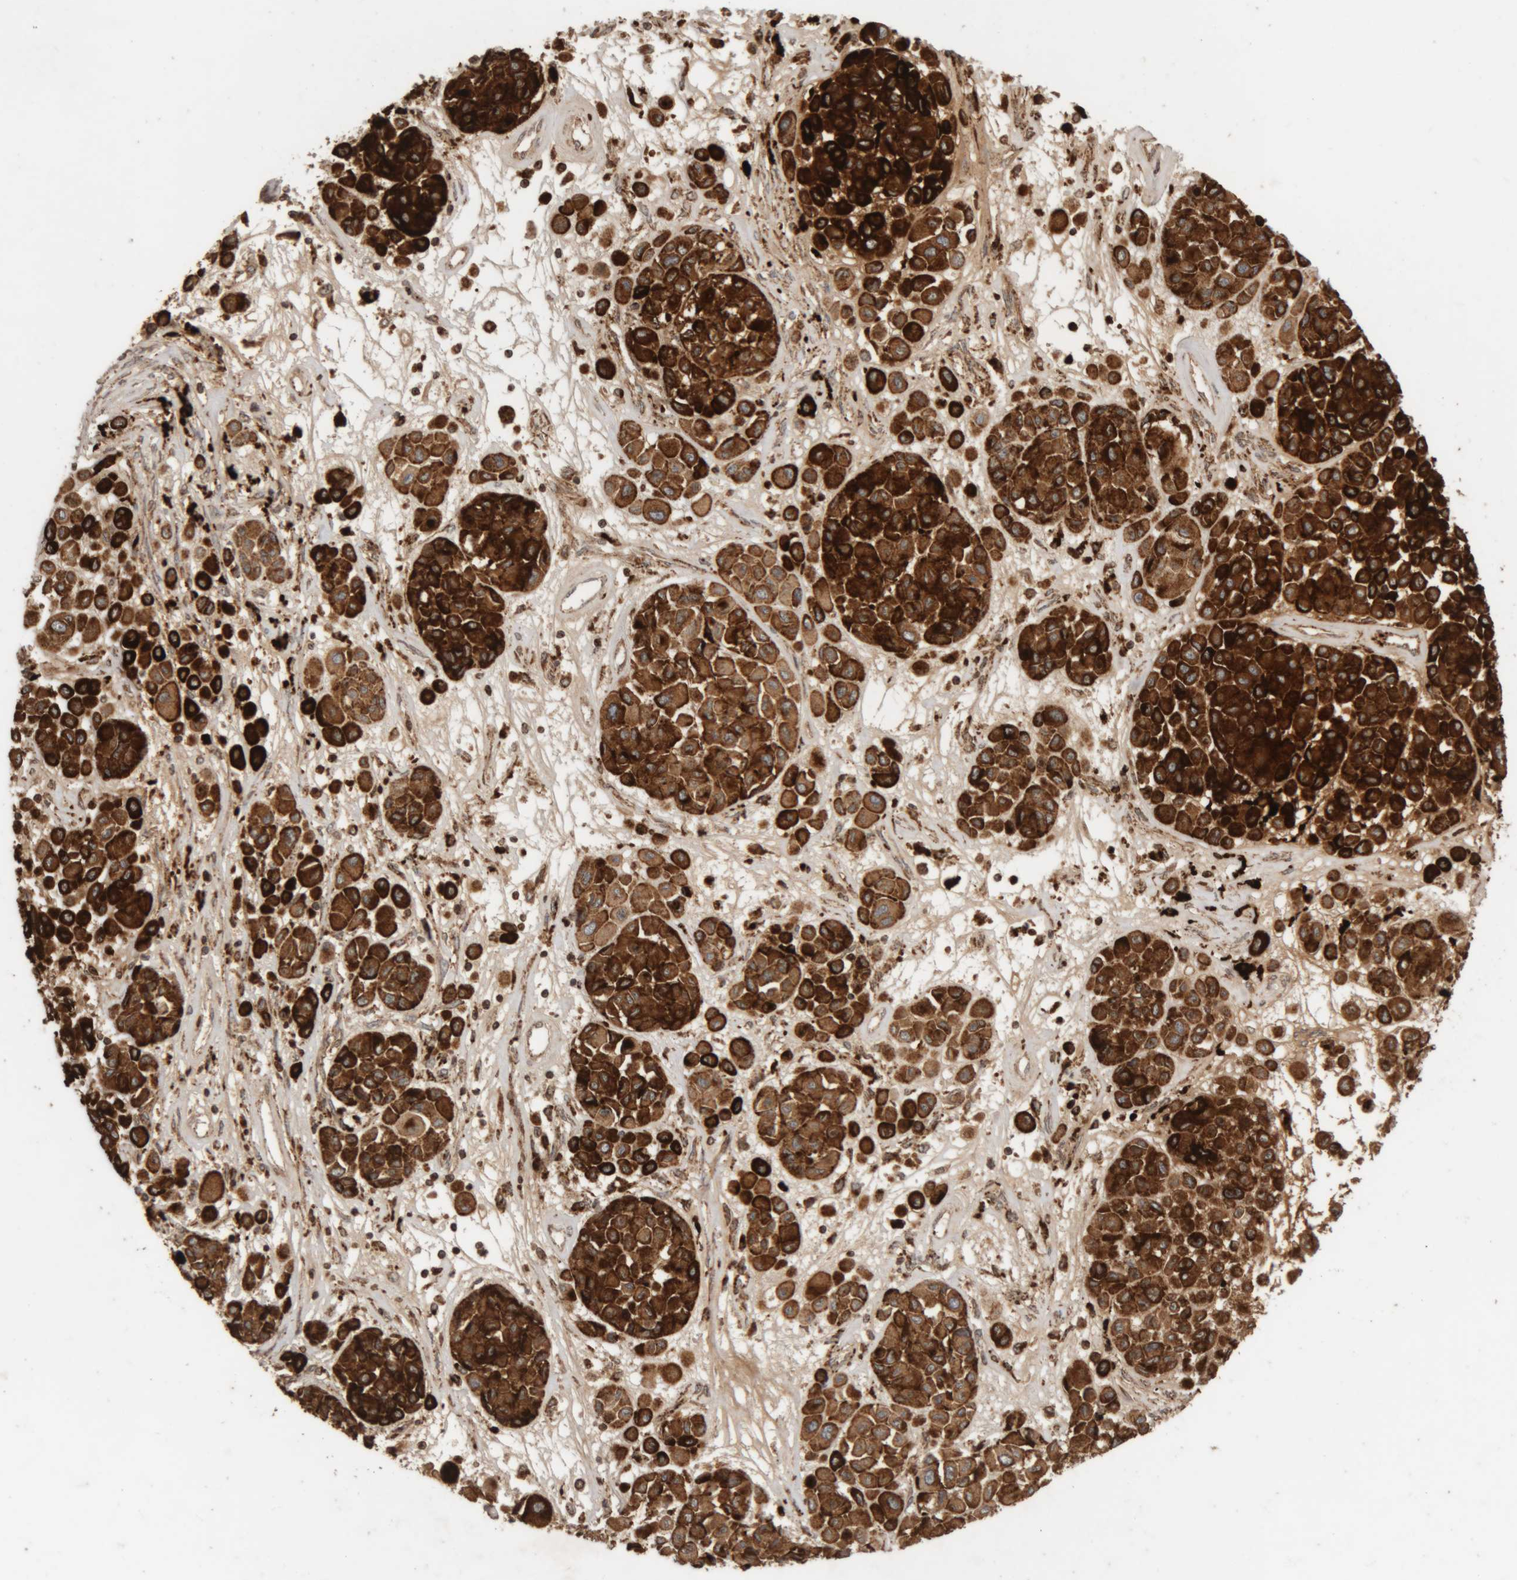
{"staining": {"intensity": "strong", "quantity": ">75%", "location": "cytoplasmic/membranous"}, "tissue": "melanoma", "cell_type": "Tumor cells", "image_type": "cancer", "snomed": [{"axis": "morphology", "description": "Malignant melanoma, Metastatic site"}, {"axis": "topography", "description": "Soft tissue"}], "caption": "An immunohistochemistry image of tumor tissue is shown. Protein staining in brown labels strong cytoplasmic/membranous positivity in melanoma within tumor cells.", "gene": "ARSA", "patient": {"sex": "male", "age": 41}}